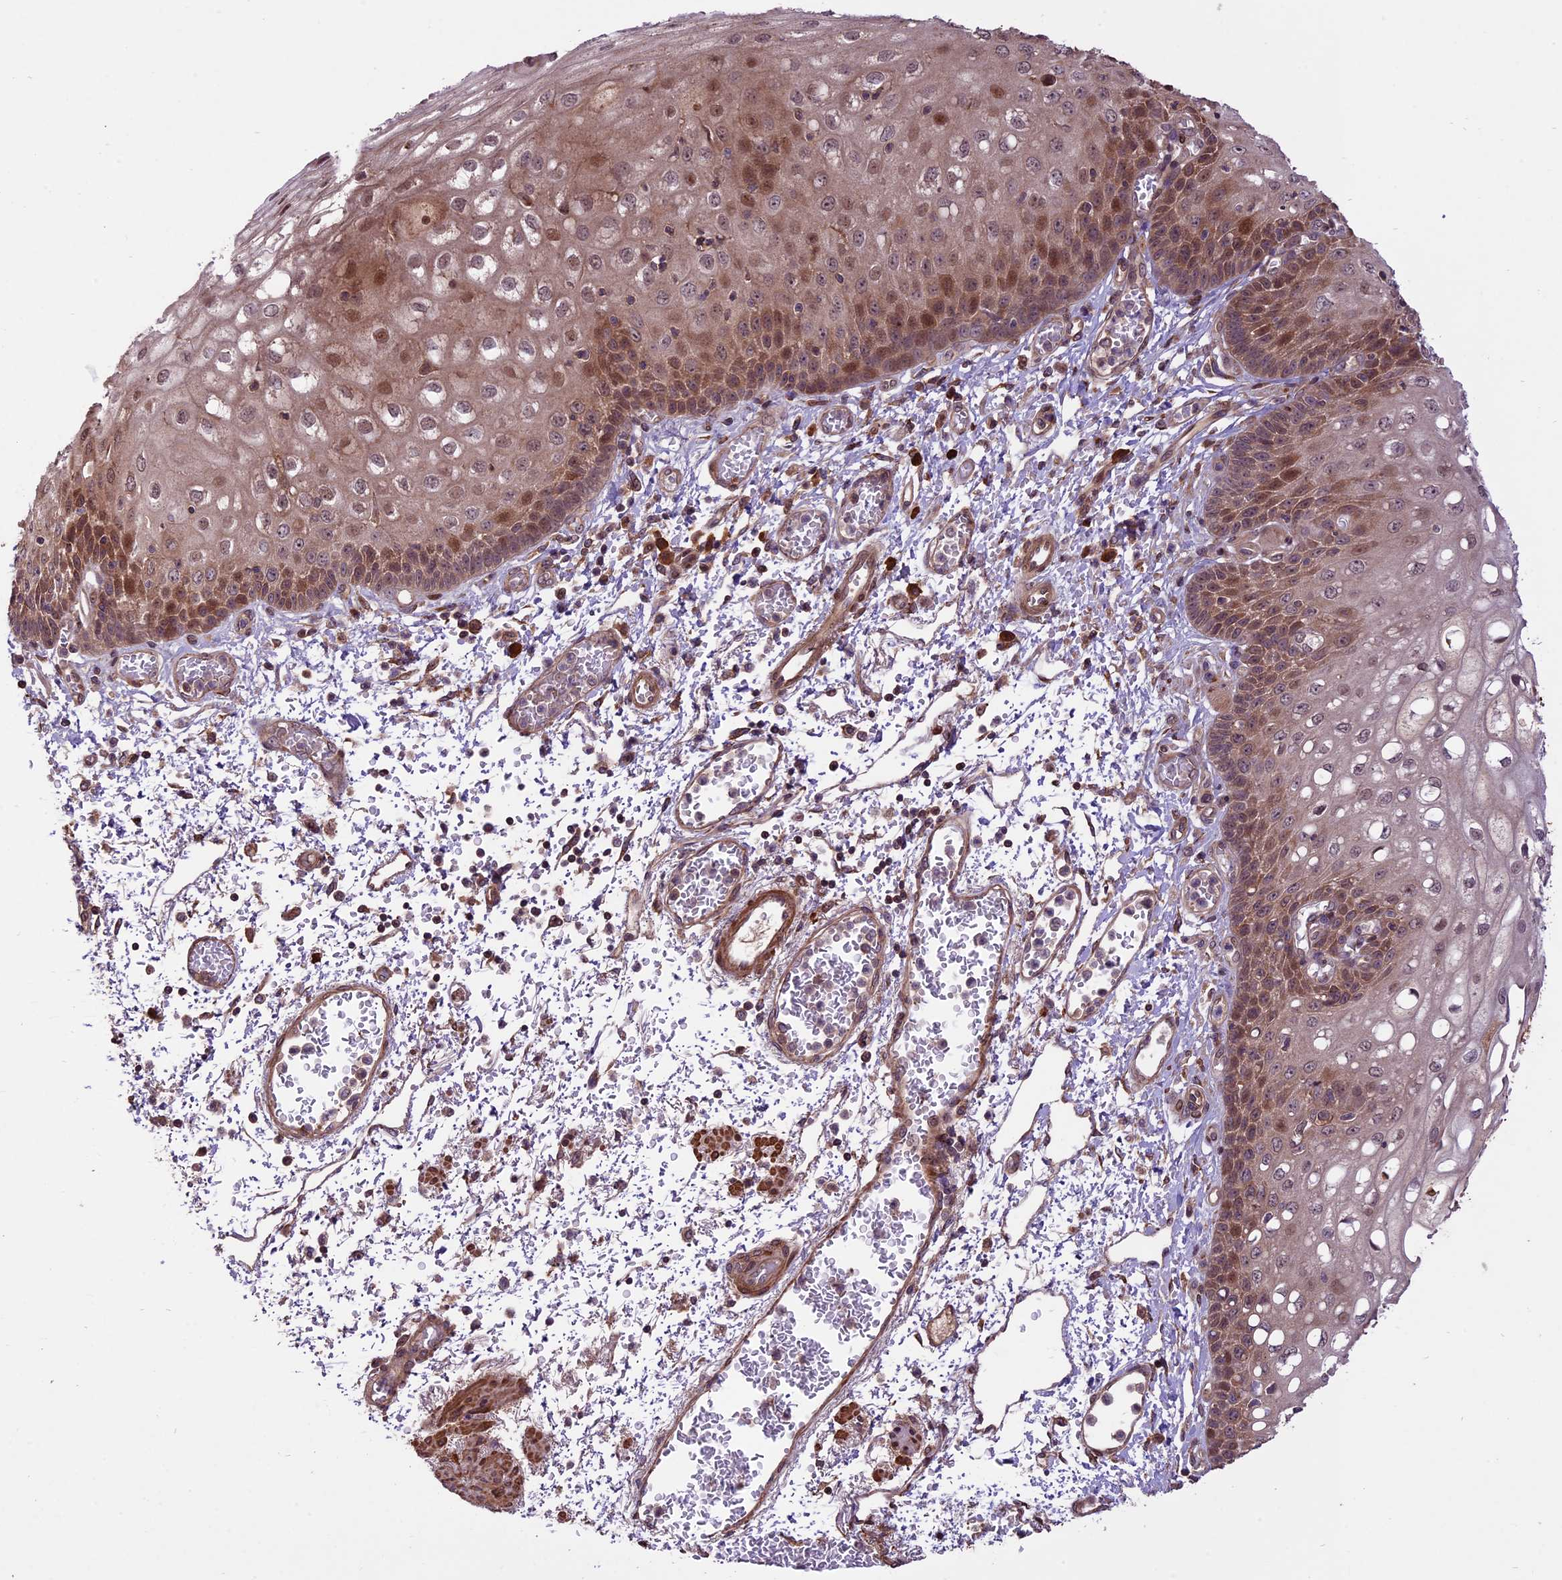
{"staining": {"intensity": "moderate", "quantity": ">75%", "location": "cytoplasmic/membranous,nuclear"}, "tissue": "esophagus", "cell_type": "Squamous epithelial cells", "image_type": "normal", "snomed": [{"axis": "morphology", "description": "Normal tissue, NOS"}, {"axis": "topography", "description": "Esophagus"}], "caption": "Protein staining demonstrates moderate cytoplasmic/membranous,nuclear staining in approximately >75% of squamous epithelial cells in benign esophagus.", "gene": "HDAC5", "patient": {"sex": "male", "age": 81}}